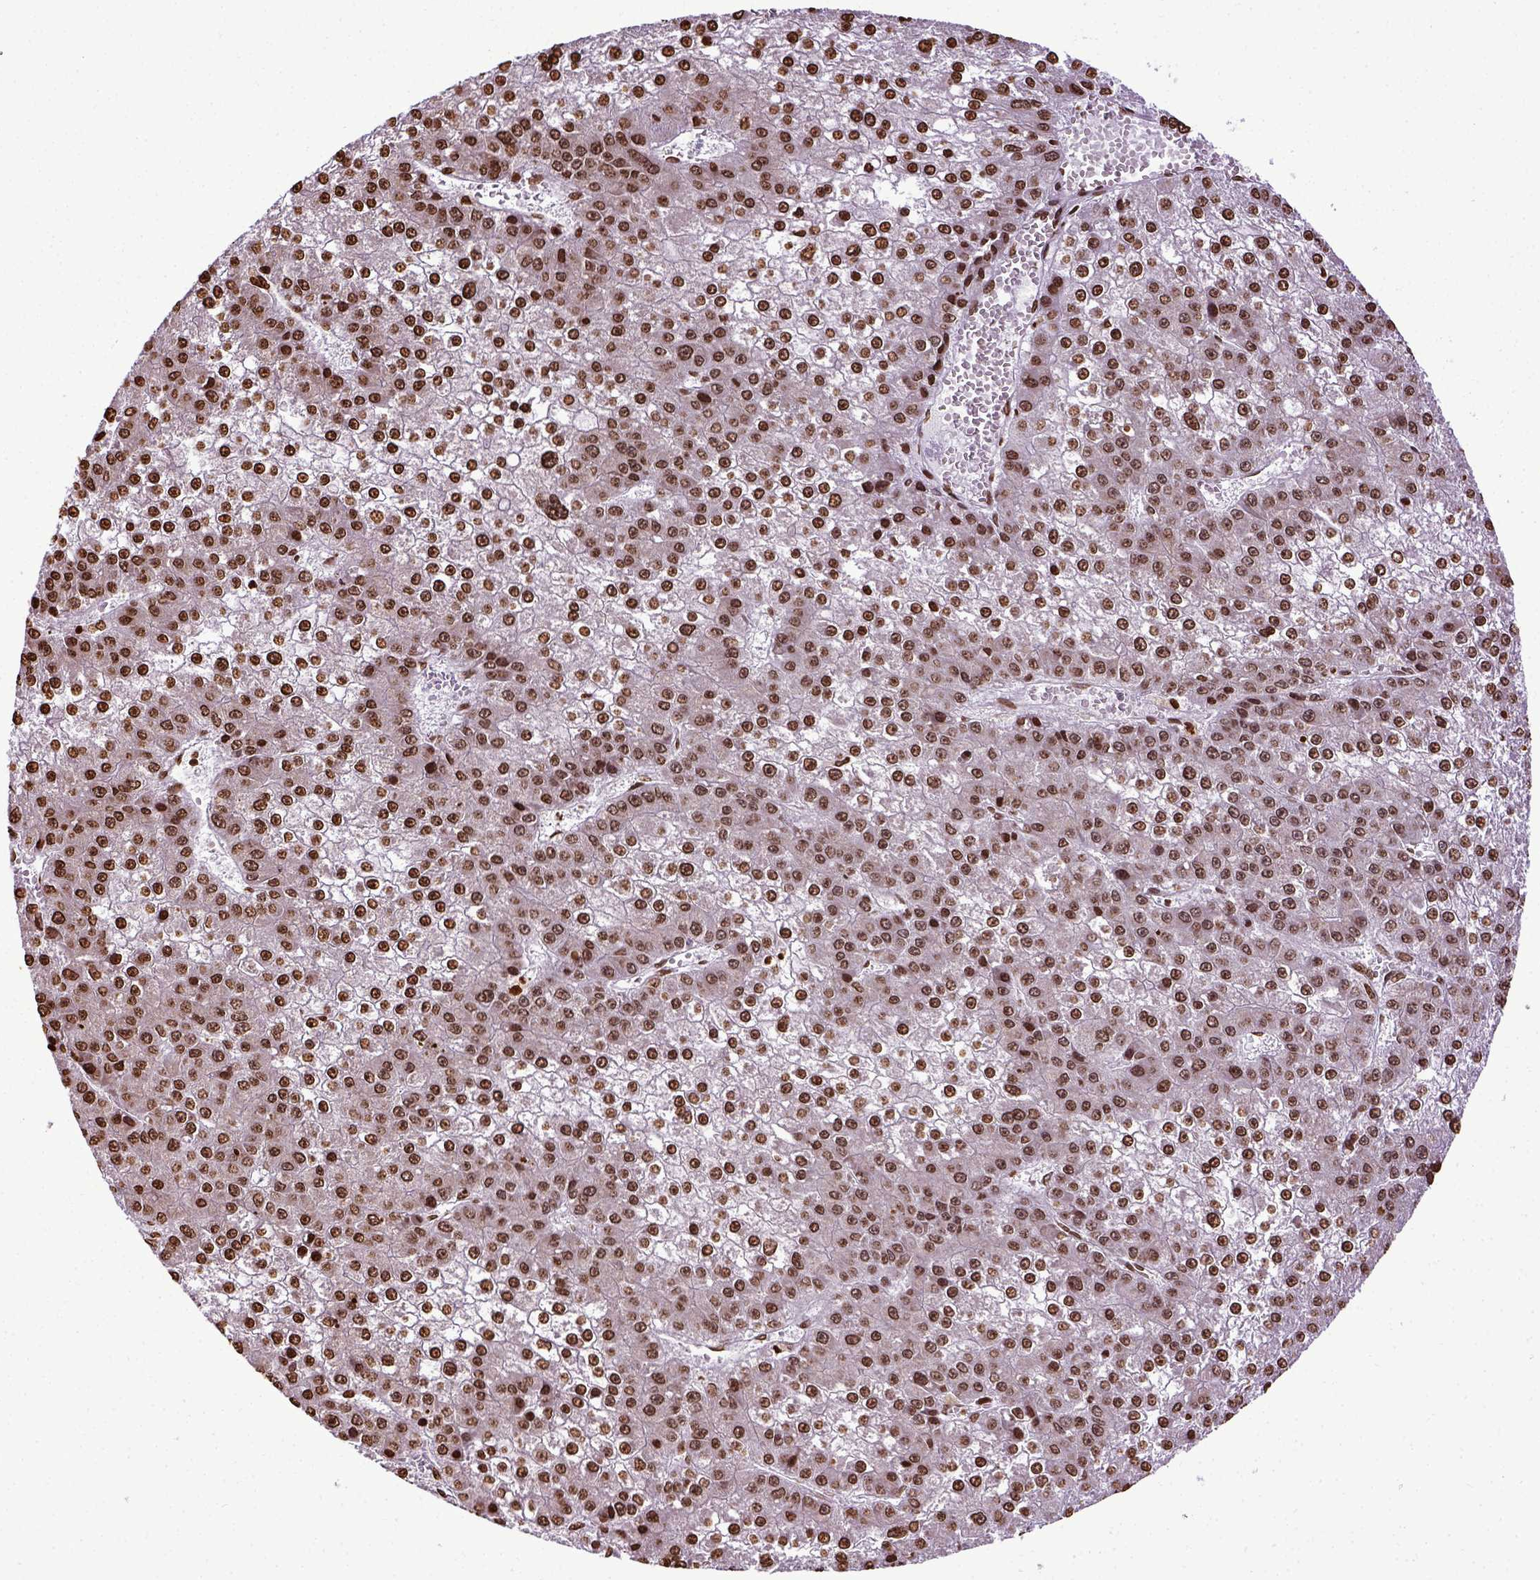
{"staining": {"intensity": "moderate", "quantity": ">75%", "location": "nuclear"}, "tissue": "liver cancer", "cell_type": "Tumor cells", "image_type": "cancer", "snomed": [{"axis": "morphology", "description": "Carcinoma, Hepatocellular, NOS"}, {"axis": "topography", "description": "Liver"}], "caption": "Liver hepatocellular carcinoma stained with a brown dye demonstrates moderate nuclear positive positivity in about >75% of tumor cells.", "gene": "ZNF75D", "patient": {"sex": "female", "age": 73}}